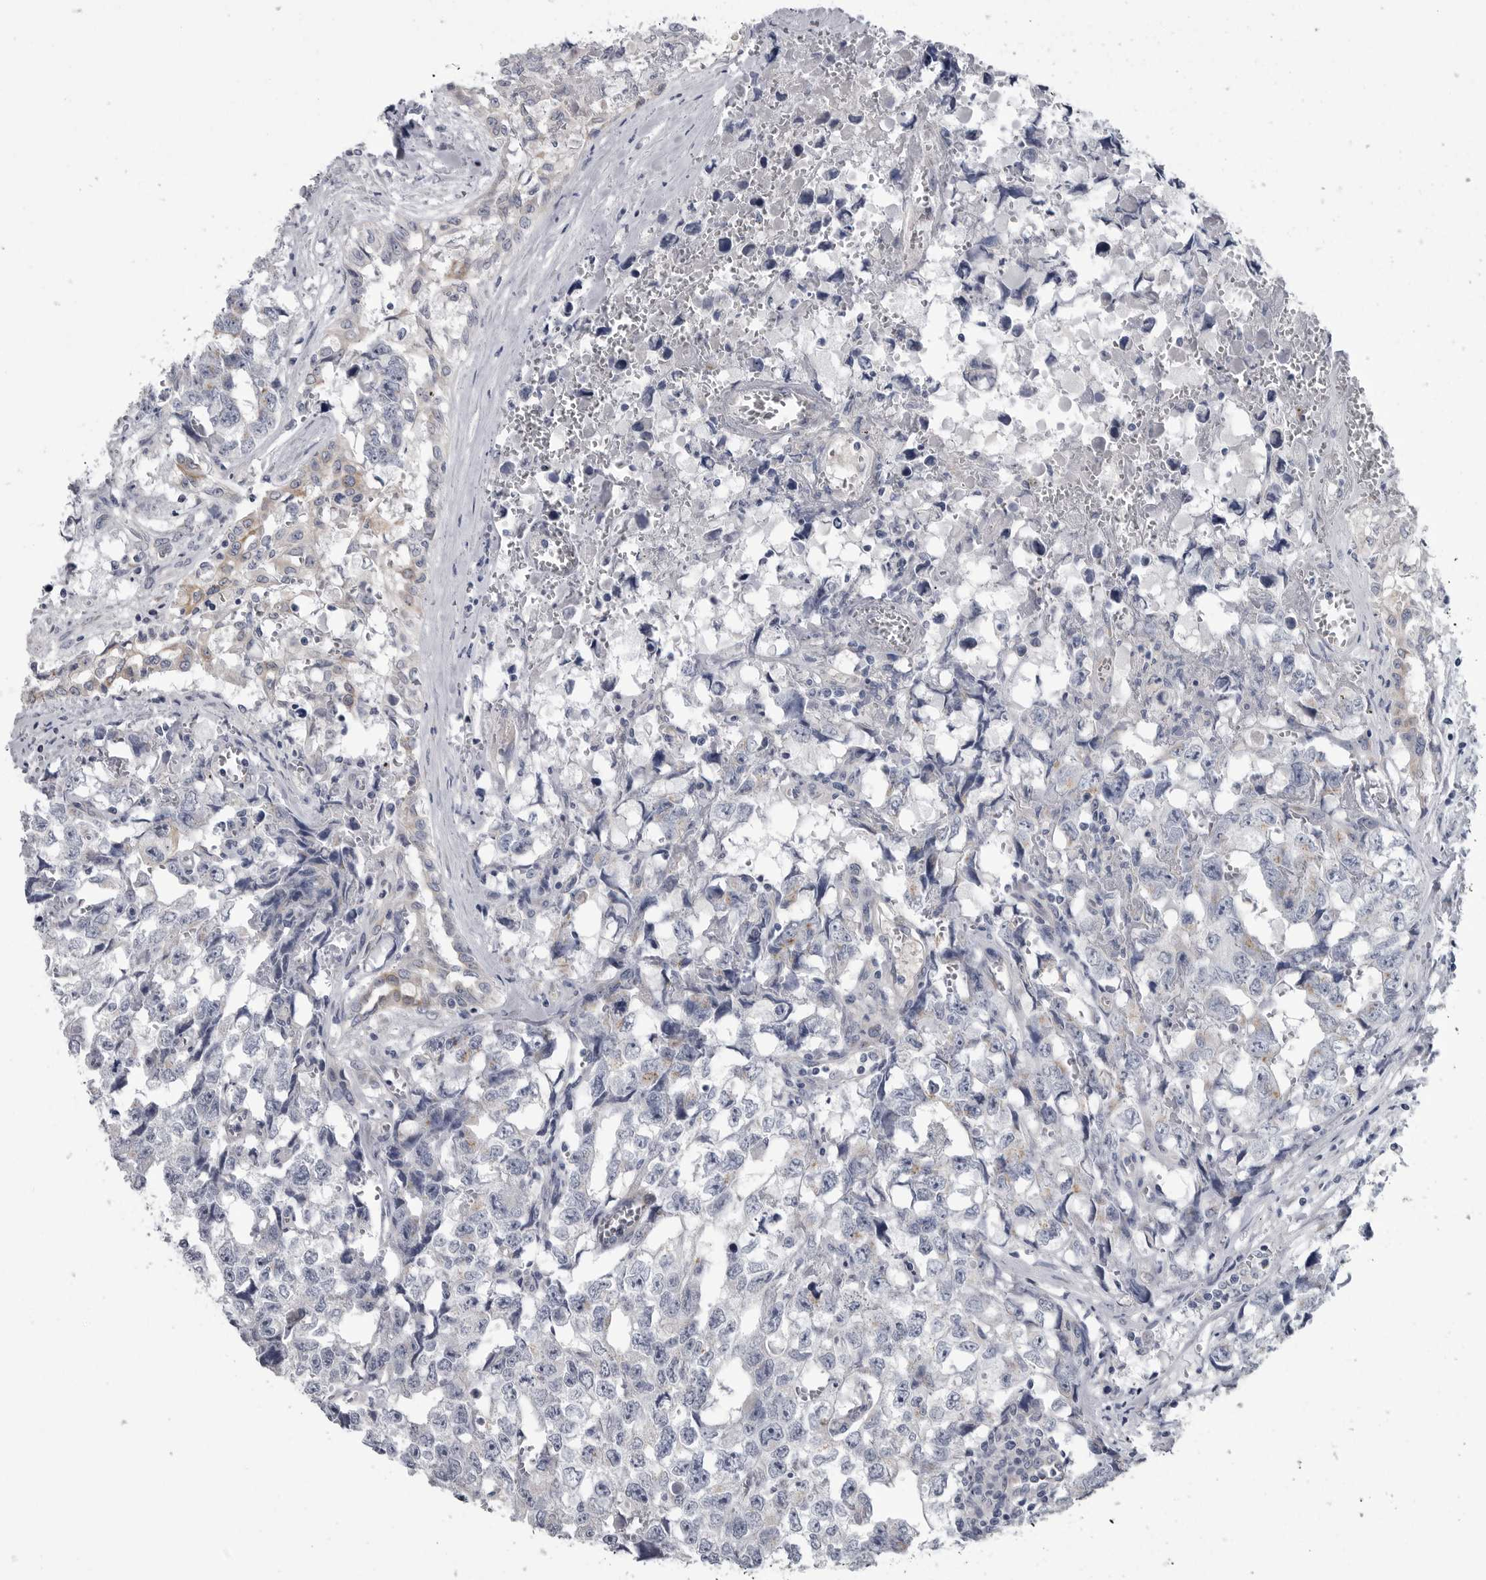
{"staining": {"intensity": "negative", "quantity": "none", "location": "none"}, "tissue": "testis cancer", "cell_type": "Tumor cells", "image_type": "cancer", "snomed": [{"axis": "morphology", "description": "Carcinoma, Embryonal, NOS"}, {"axis": "topography", "description": "Testis"}], "caption": "Immunohistochemistry (IHC) of testis embryonal carcinoma exhibits no staining in tumor cells.", "gene": "MYOC", "patient": {"sex": "male", "age": 31}}